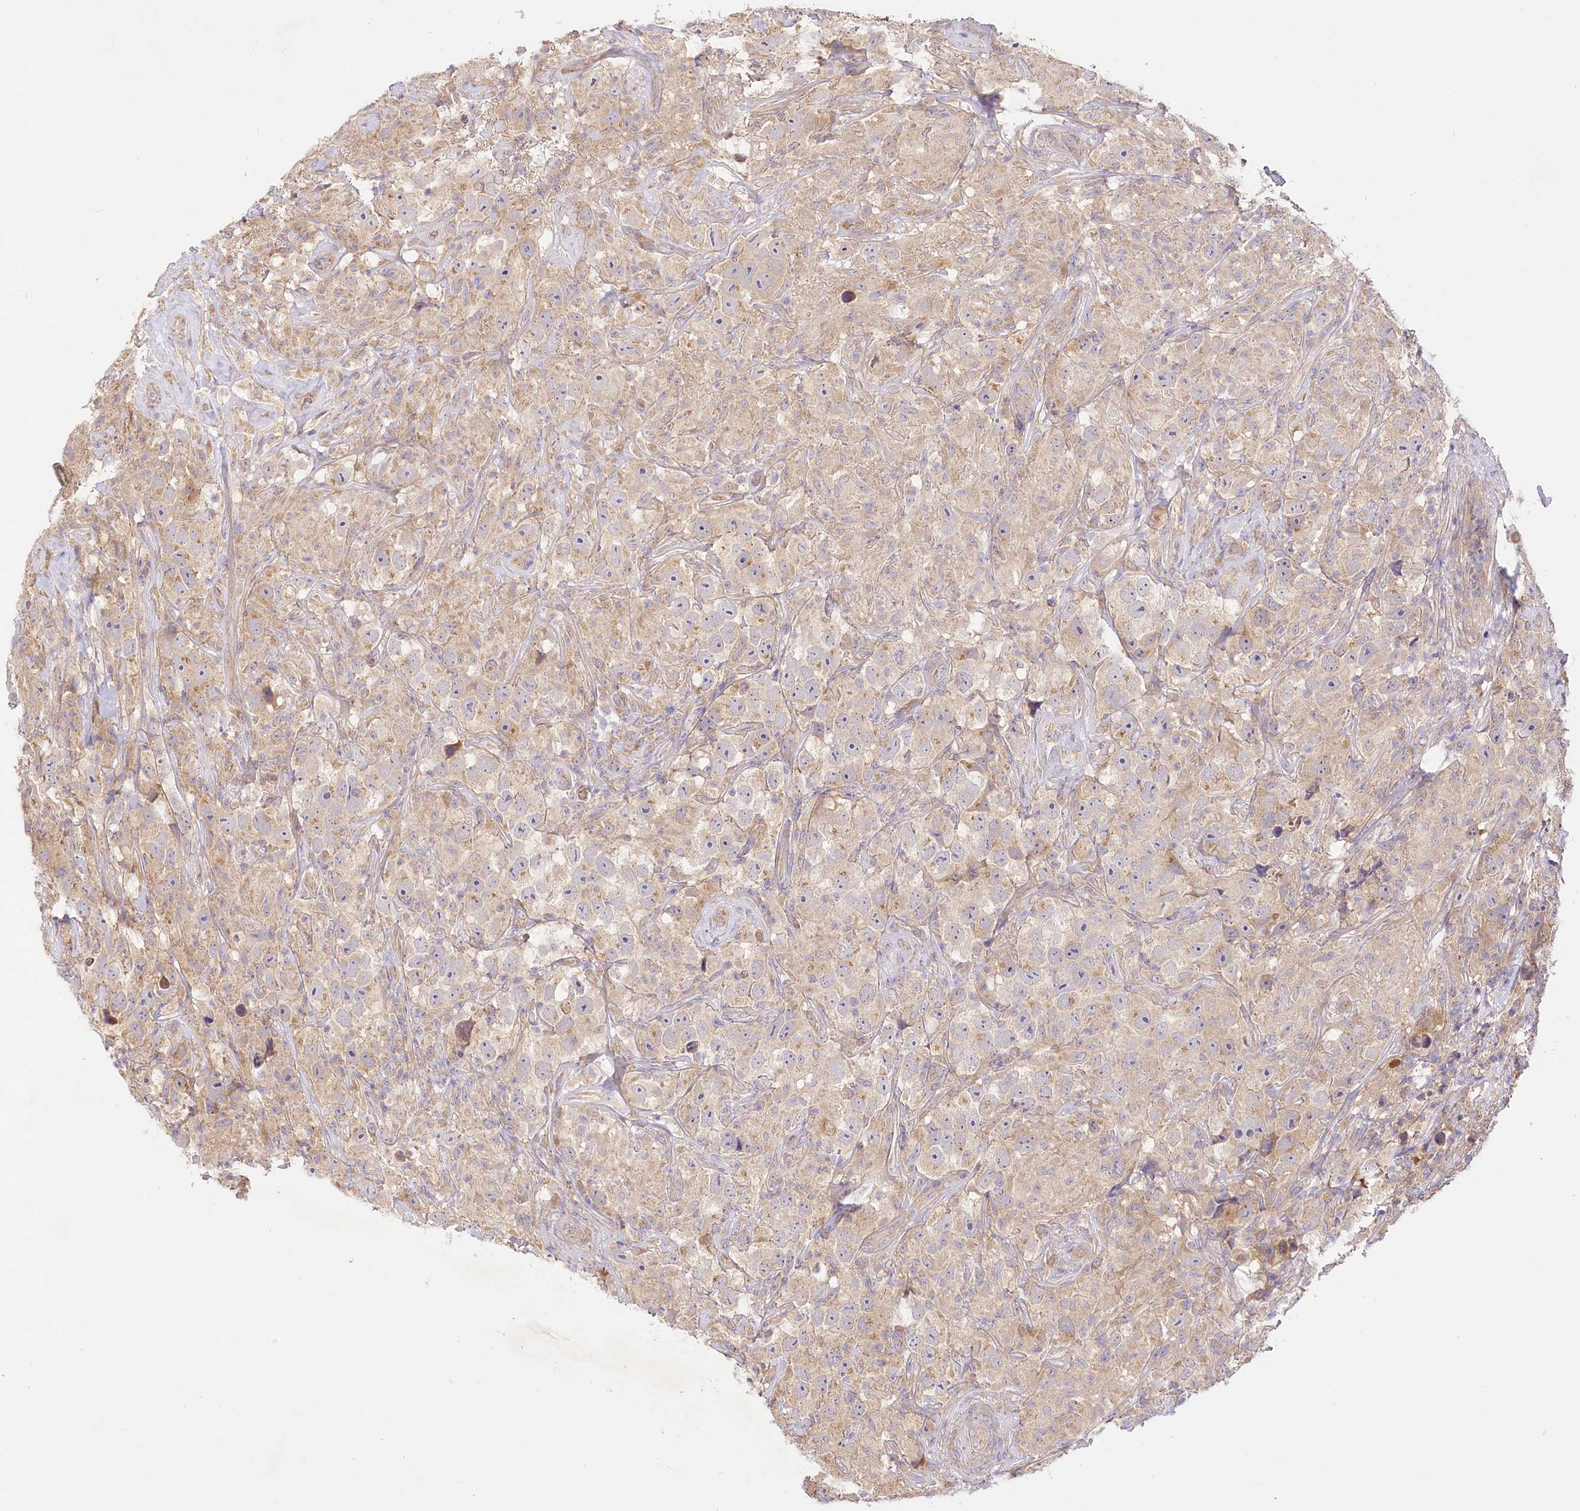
{"staining": {"intensity": "weak", "quantity": "25%-75%", "location": "cytoplasmic/membranous"}, "tissue": "testis cancer", "cell_type": "Tumor cells", "image_type": "cancer", "snomed": [{"axis": "morphology", "description": "Seminoma, NOS"}, {"axis": "topography", "description": "Testis"}], "caption": "Protein staining of testis cancer tissue exhibits weak cytoplasmic/membranous positivity in about 25%-75% of tumor cells. (DAB IHC with brightfield microscopy, high magnification).", "gene": "PYROXD1", "patient": {"sex": "male", "age": 49}}